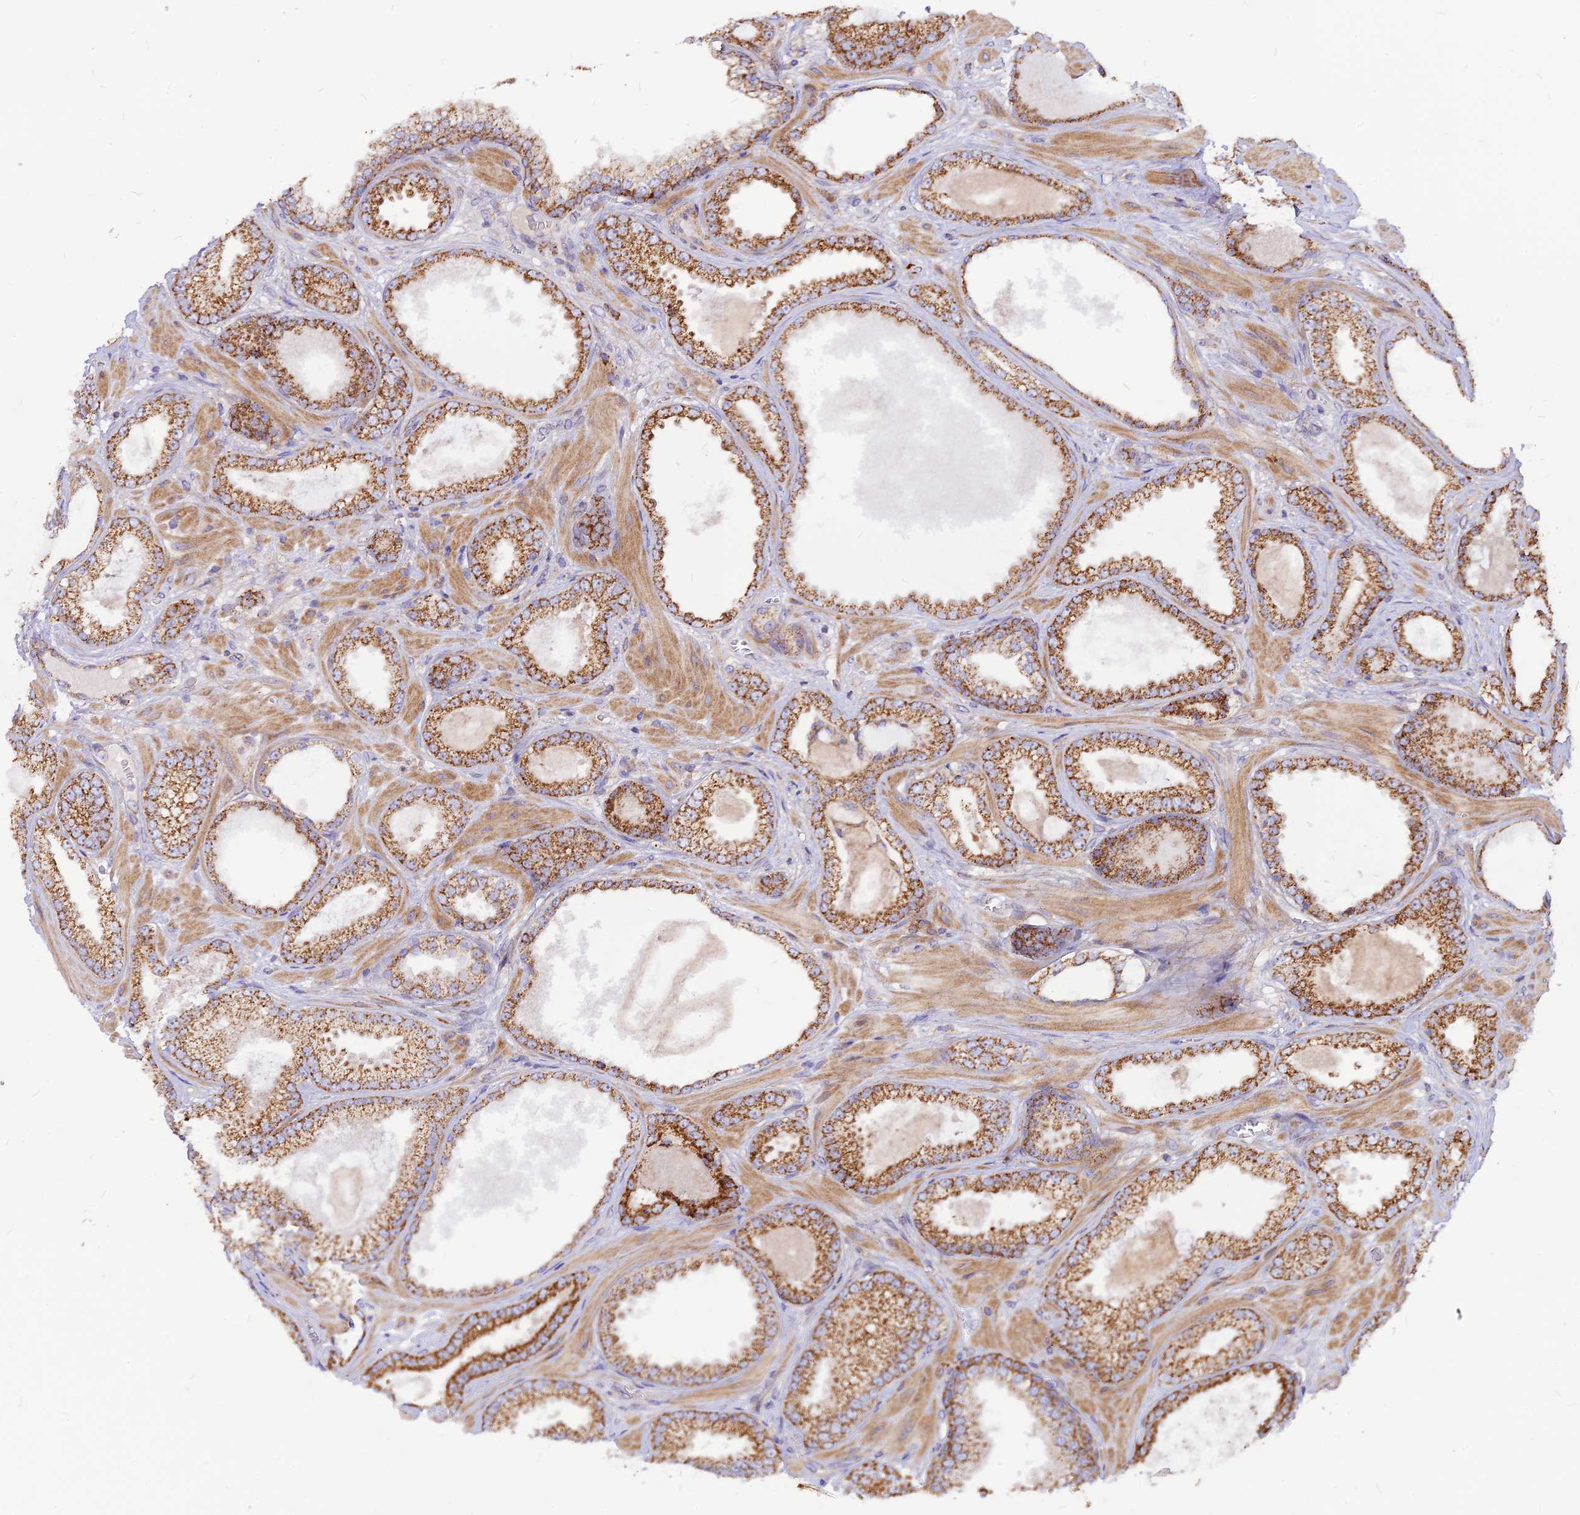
{"staining": {"intensity": "moderate", "quantity": ">75%", "location": "cytoplasmic/membranous"}, "tissue": "prostate cancer", "cell_type": "Tumor cells", "image_type": "cancer", "snomed": [{"axis": "morphology", "description": "Adenocarcinoma, Low grade"}, {"axis": "topography", "description": "Prostate"}], "caption": "An IHC micrograph of neoplastic tissue is shown. Protein staining in brown shows moderate cytoplasmic/membranous positivity in prostate cancer (adenocarcinoma (low-grade)) within tumor cells.", "gene": "ECI1", "patient": {"sex": "male", "age": 57}}